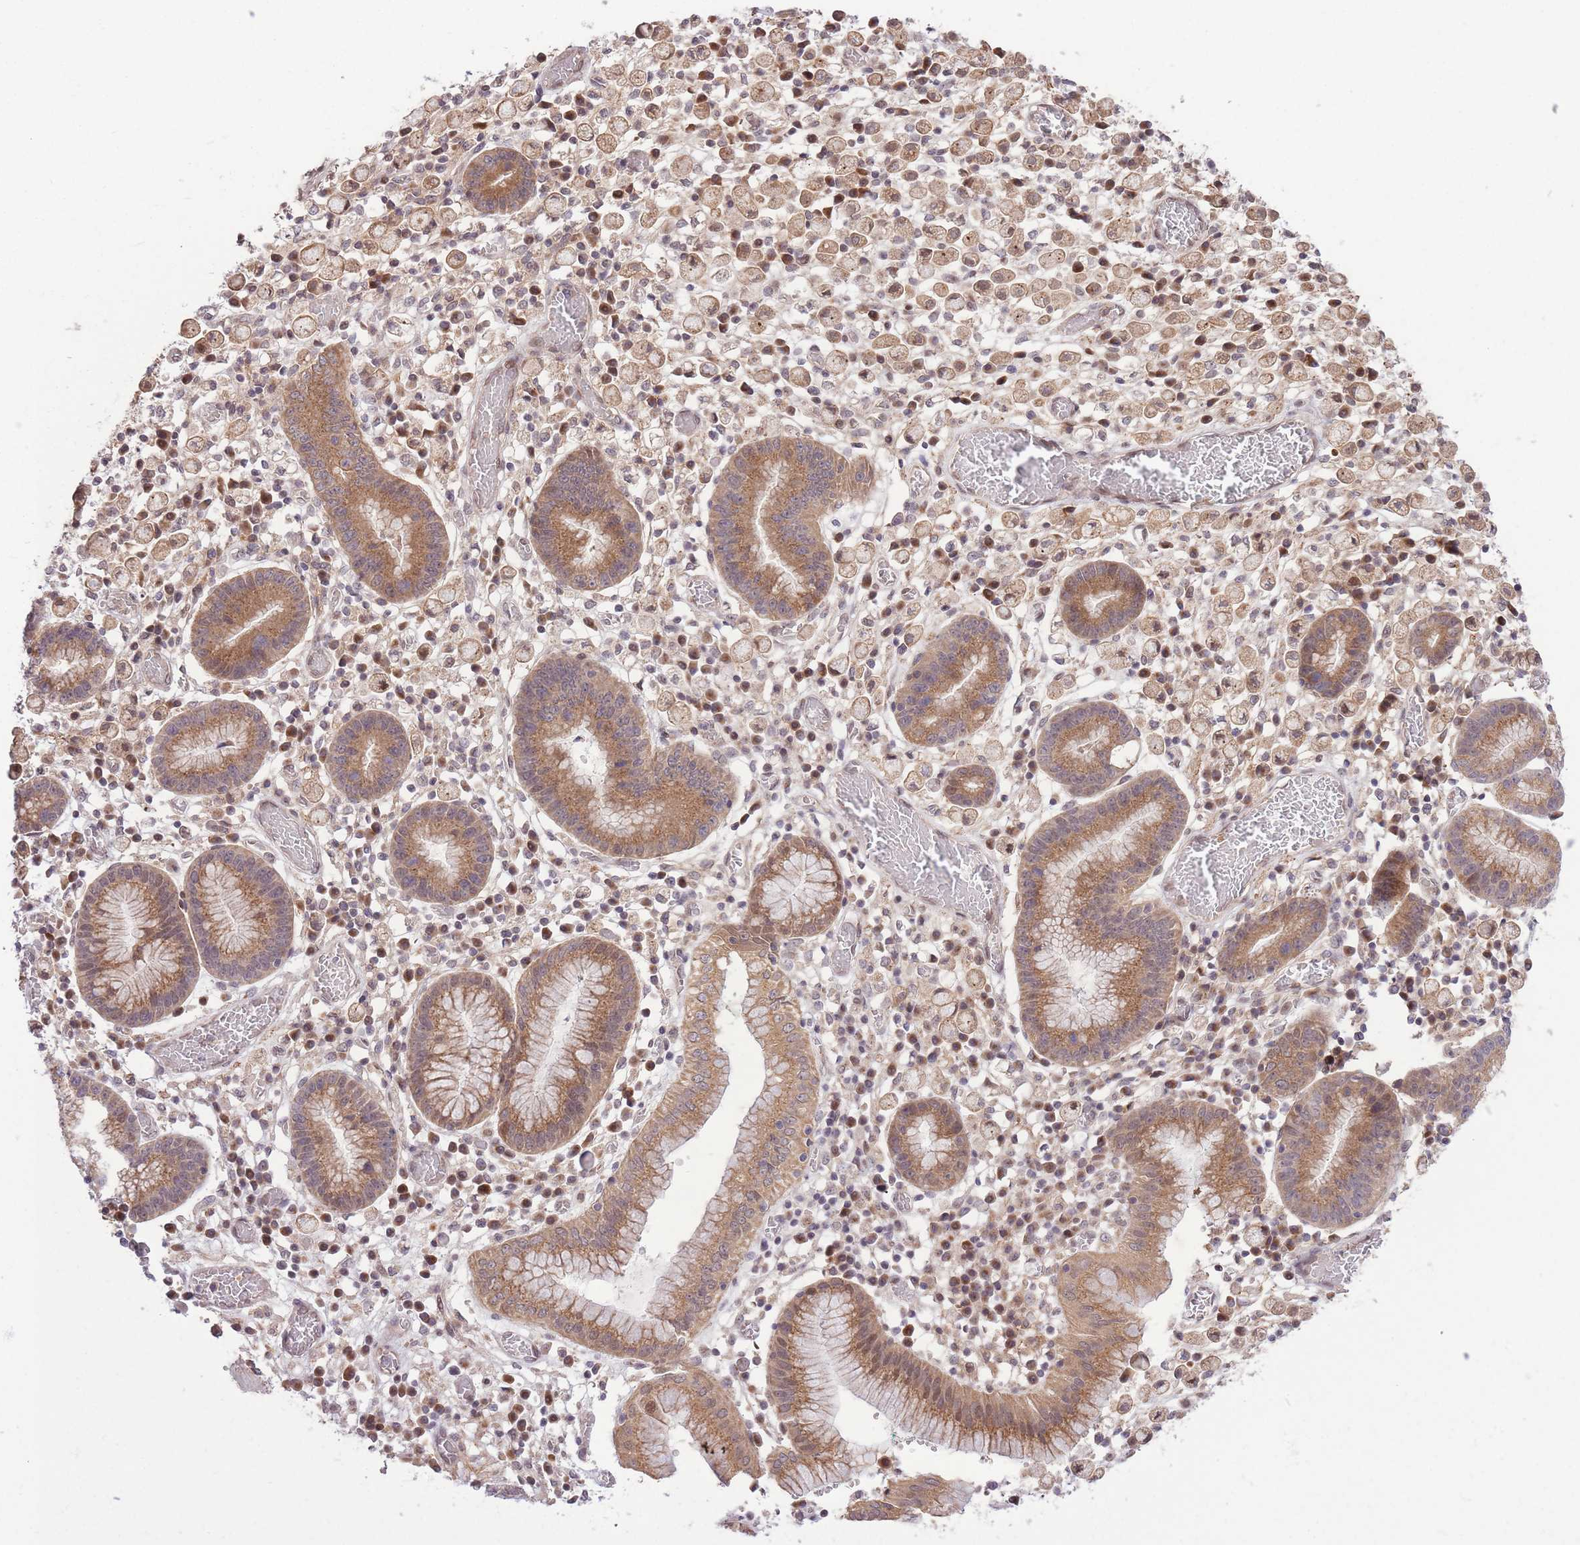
{"staining": {"intensity": "moderate", "quantity": ">75%", "location": "cytoplasmic/membranous"}, "tissue": "stomach cancer", "cell_type": "Tumor cells", "image_type": "cancer", "snomed": [{"axis": "morphology", "description": "Adenocarcinoma, NOS"}, {"axis": "topography", "description": "Stomach"}], "caption": "A medium amount of moderate cytoplasmic/membranous staining is appreciated in about >75% of tumor cells in adenocarcinoma (stomach) tissue. Immunohistochemistry stains the protein of interest in brown and the nuclei are stained blue.", "gene": "ZNF391", "patient": {"sex": "male", "age": 77}}